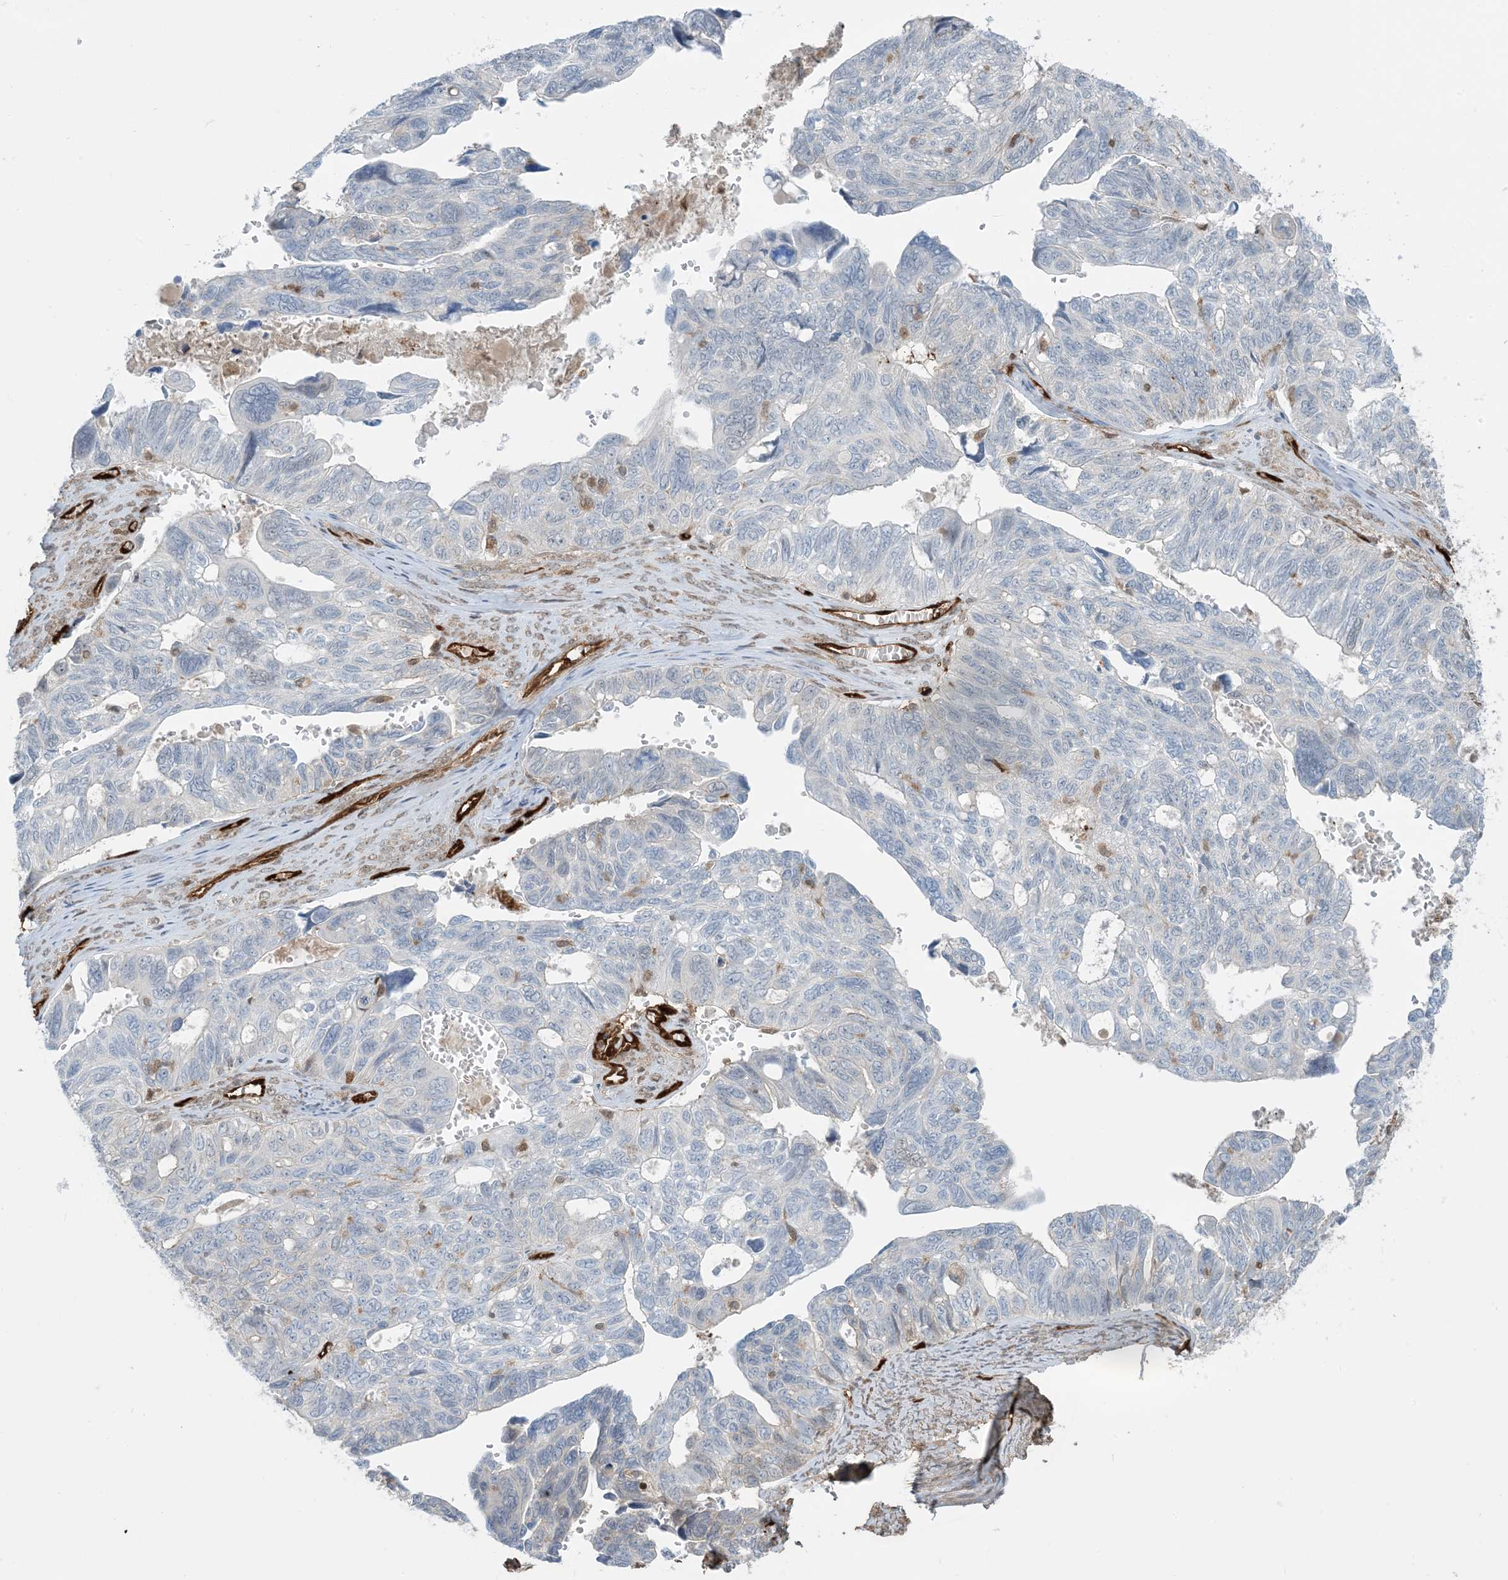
{"staining": {"intensity": "negative", "quantity": "none", "location": "none"}, "tissue": "ovarian cancer", "cell_type": "Tumor cells", "image_type": "cancer", "snomed": [{"axis": "morphology", "description": "Cystadenocarcinoma, serous, NOS"}, {"axis": "topography", "description": "Ovary"}], "caption": "The micrograph shows no staining of tumor cells in serous cystadenocarcinoma (ovarian).", "gene": "PPM1F", "patient": {"sex": "female", "age": 79}}